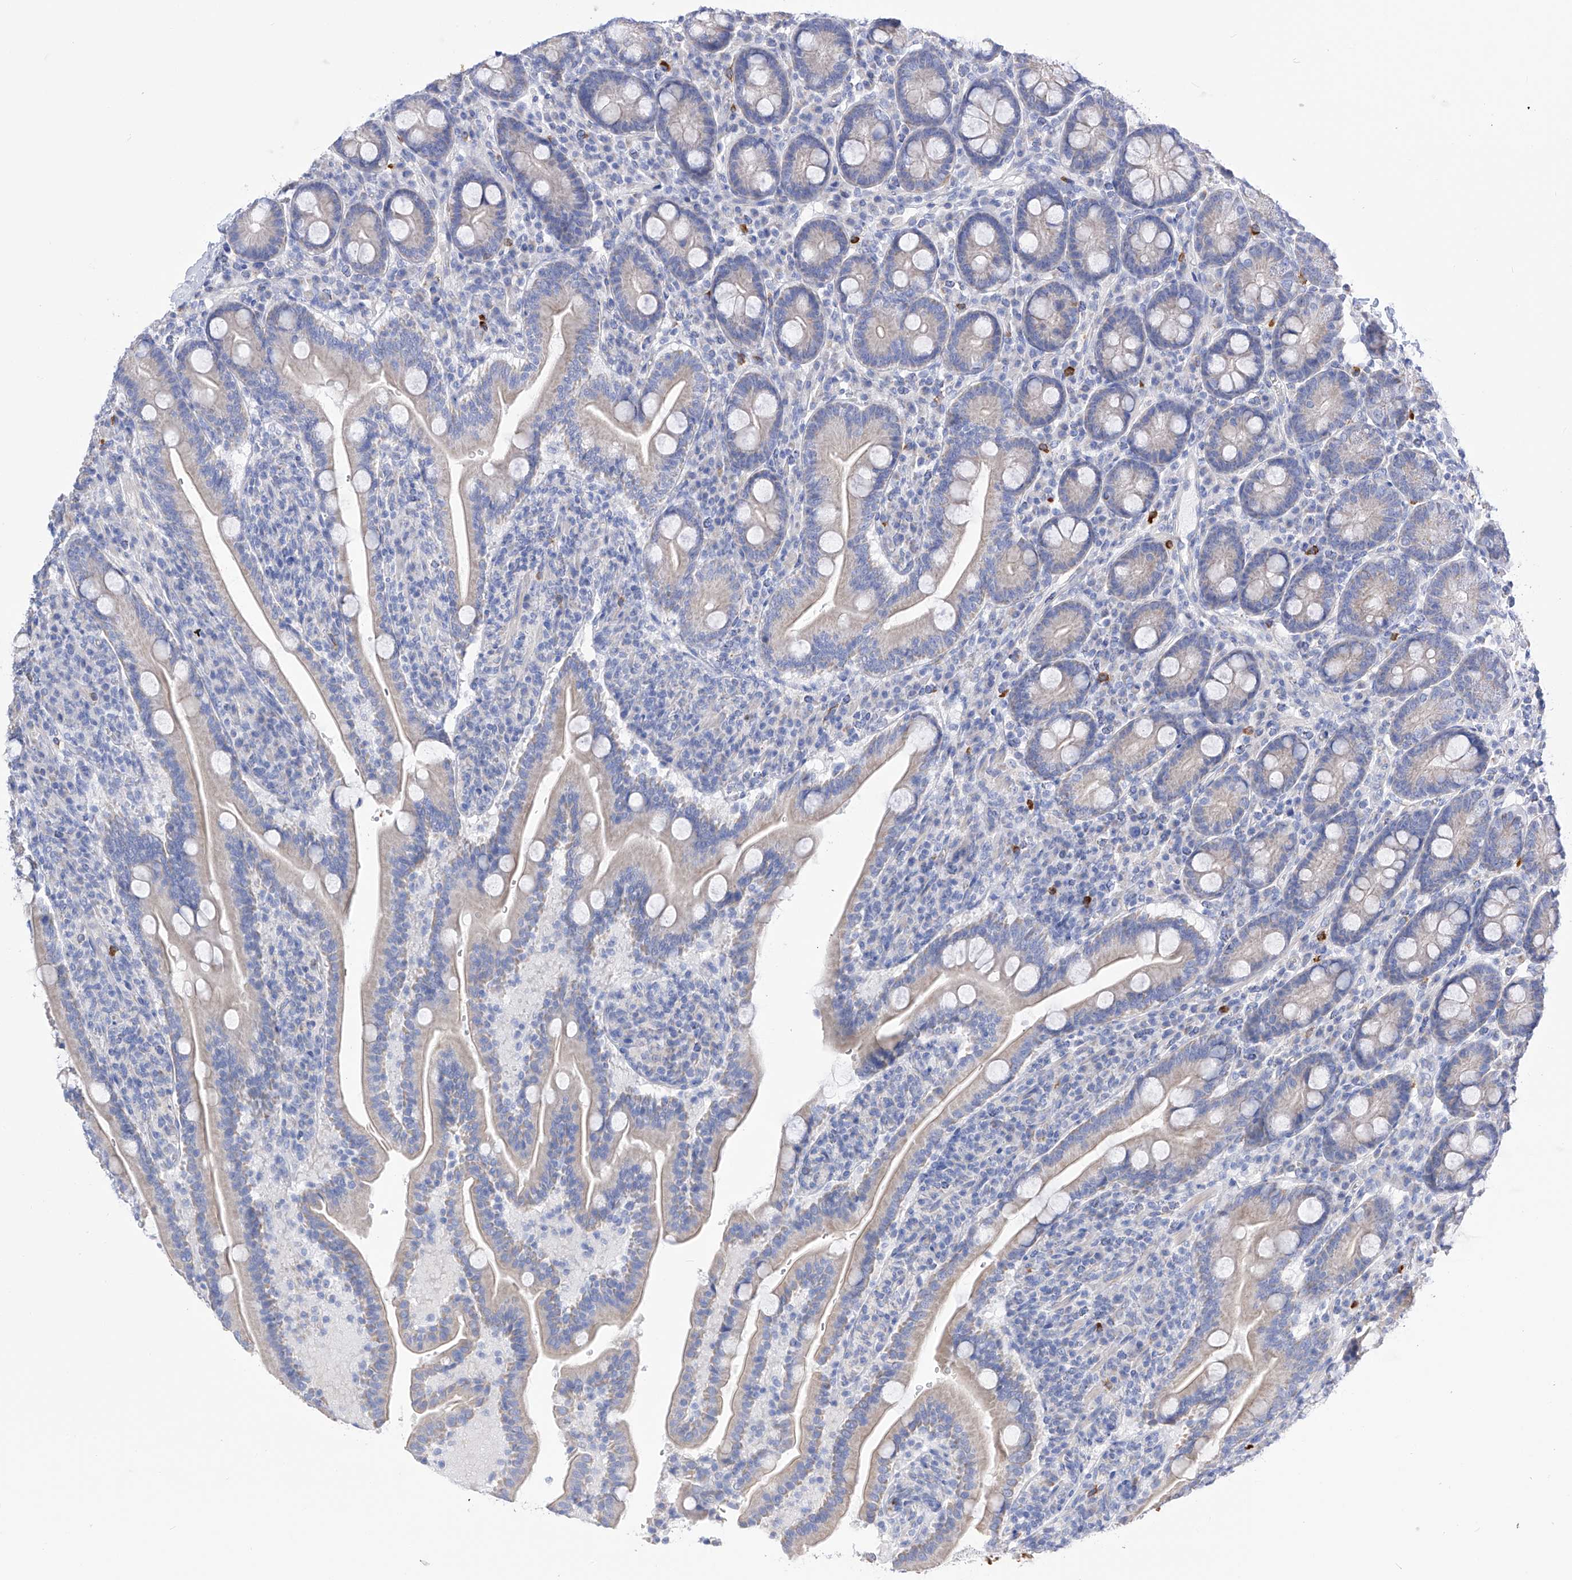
{"staining": {"intensity": "negative", "quantity": "none", "location": "none"}, "tissue": "duodenum", "cell_type": "Glandular cells", "image_type": "normal", "snomed": [{"axis": "morphology", "description": "Normal tissue, NOS"}, {"axis": "topography", "description": "Duodenum"}], "caption": "An image of human duodenum is negative for staining in glandular cells. (DAB immunohistochemistry (IHC) with hematoxylin counter stain).", "gene": "FLG", "patient": {"sex": "male", "age": 35}}